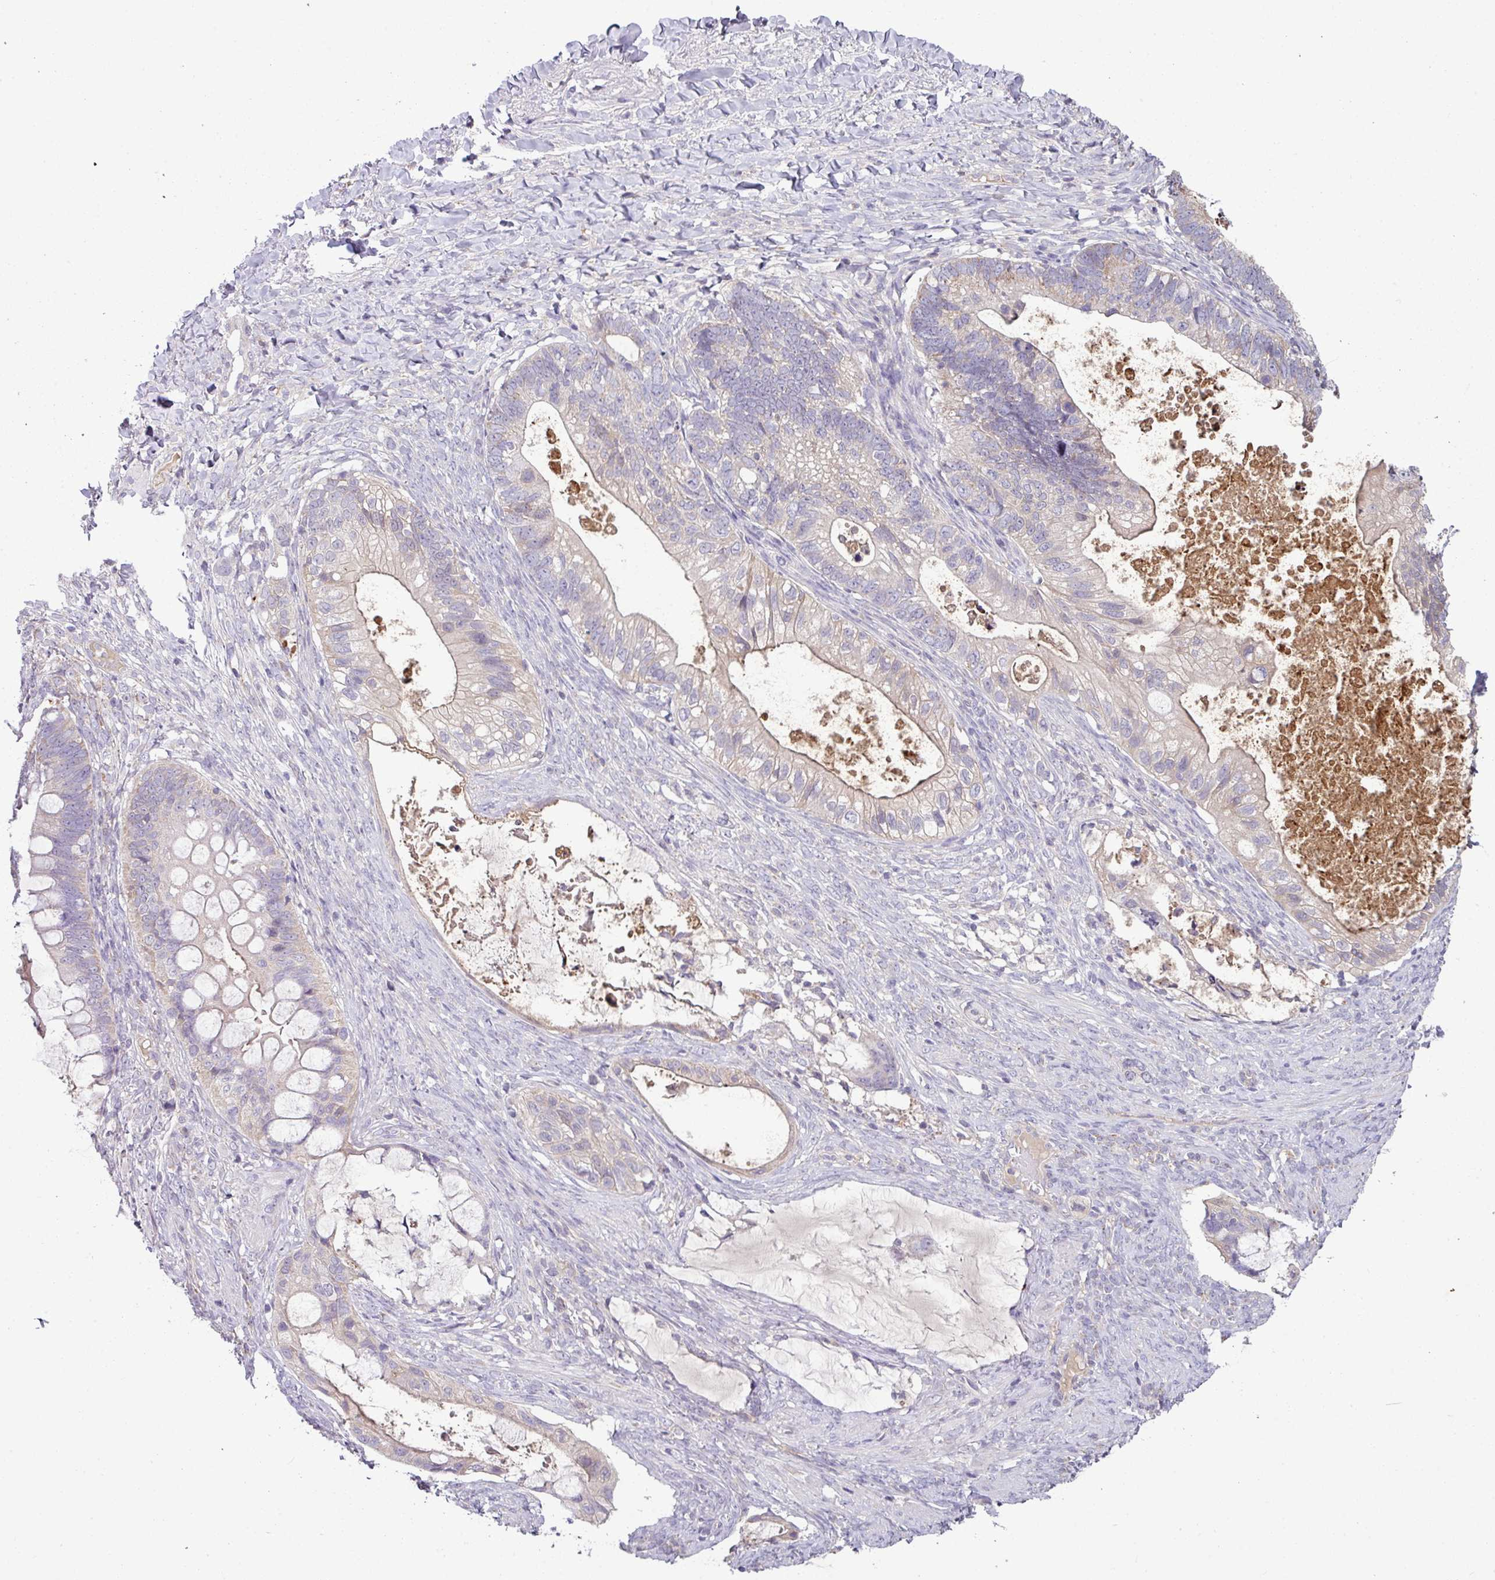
{"staining": {"intensity": "weak", "quantity": "<25%", "location": "cytoplasmic/membranous"}, "tissue": "ovarian cancer", "cell_type": "Tumor cells", "image_type": "cancer", "snomed": [{"axis": "morphology", "description": "Cystadenocarcinoma, mucinous, NOS"}, {"axis": "topography", "description": "Ovary"}], "caption": "Human ovarian mucinous cystadenocarcinoma stained for a protein using immunohistochemistry (IHC) demonstrates no positivity in tumor cells.", "gene": "LRRC9", "patient": {"sex": "female", "age": 61}}